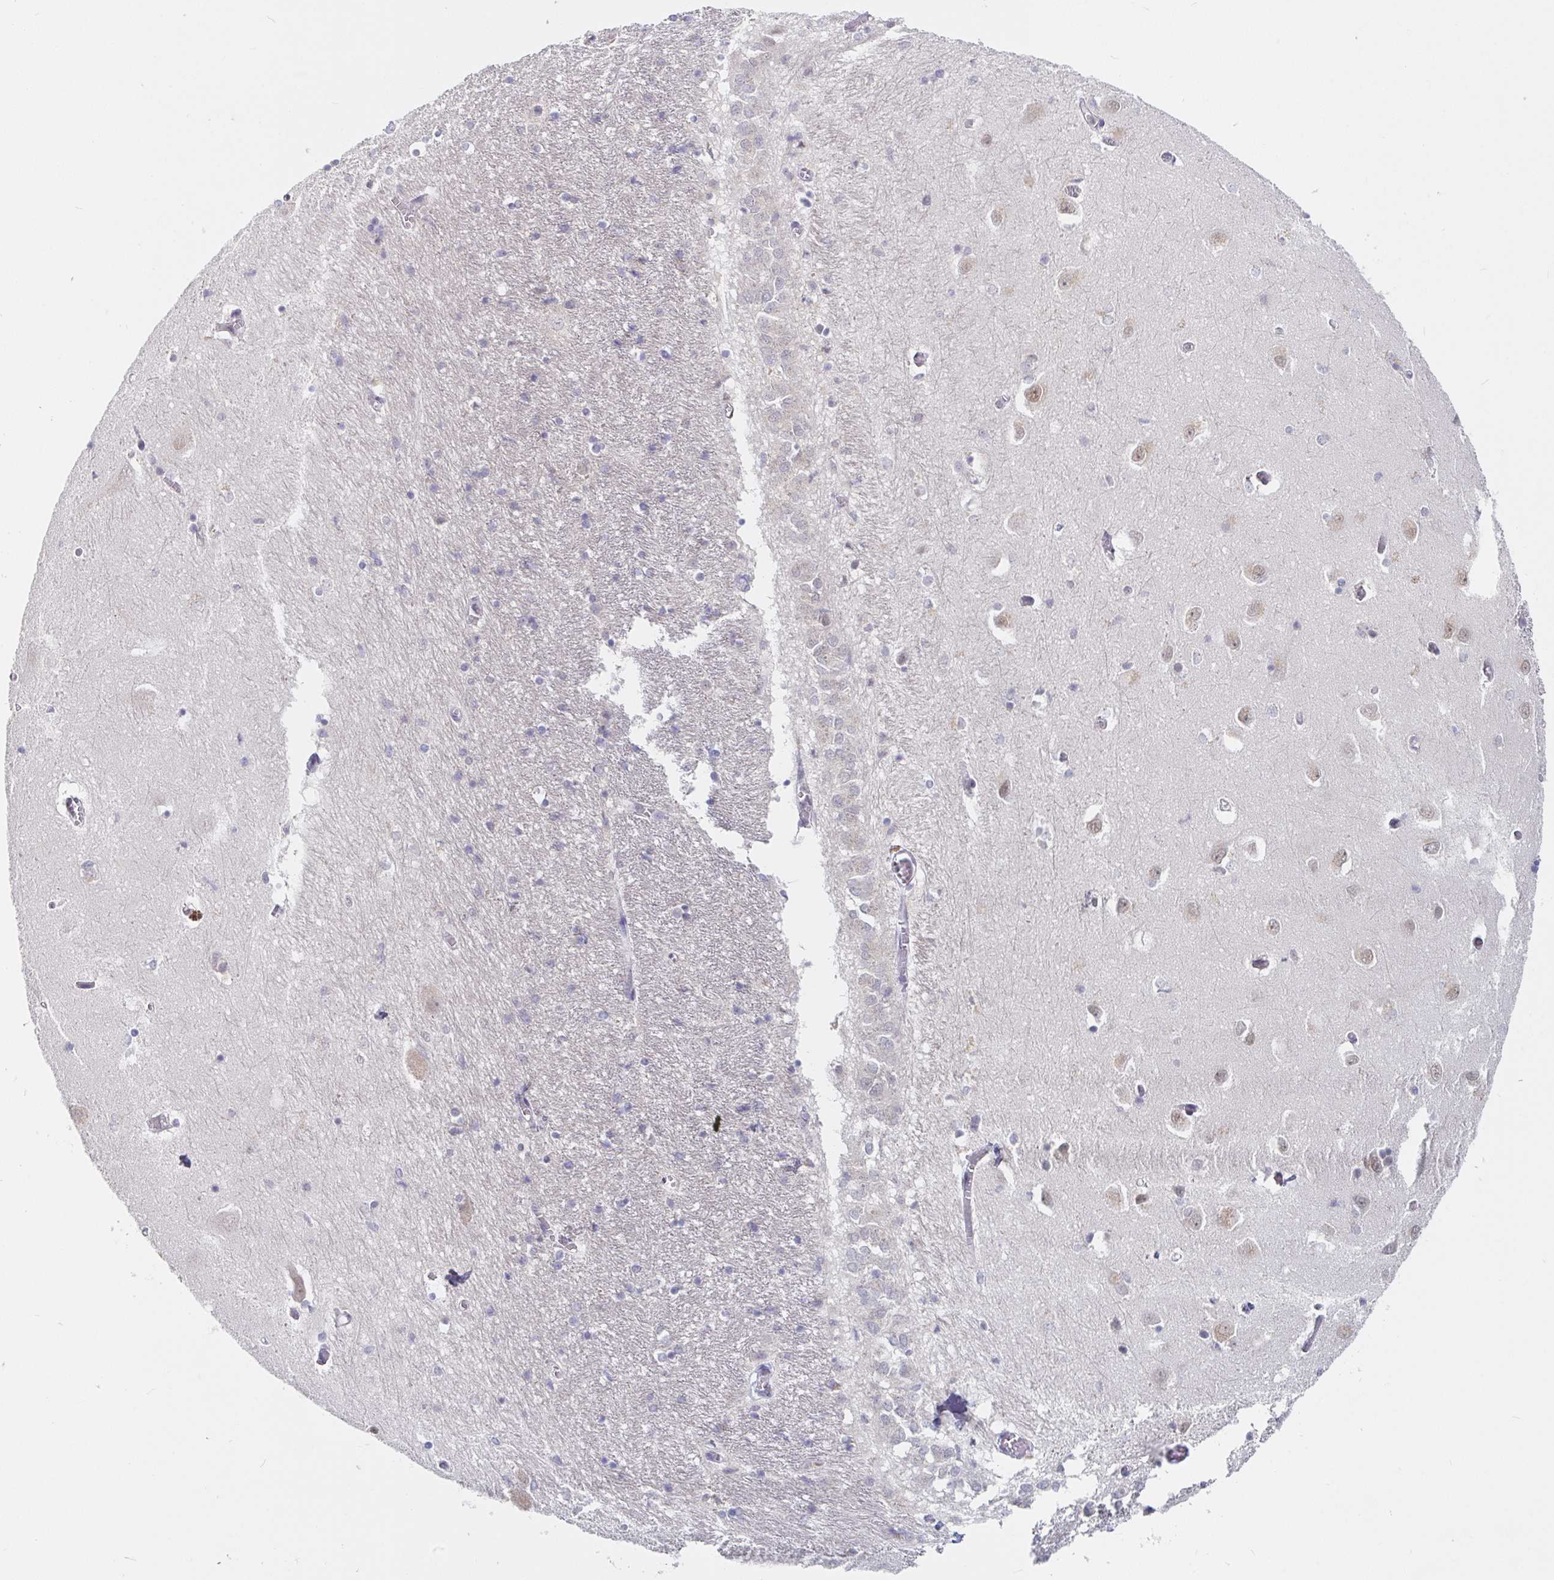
{"staining": {"intensity": "negative", "quantity": "none", "location": "none"}, "tissue": "caudate", "cell_type": "Glial cells", "image_type": "normal", "snomed": [{"axis": "morphology", "description": "Normal tissue, NOS"}, {"axis": "topography", "description": "Lateral ventricle wall"}, {"axis": "topography", "description": "Hippocampus"}], "caption": "DAB (3,3'-diaminobenzidine) immunohistochemical staining of benign caudate exhibits no significant expression in glial cells.", "gene": "ALG1L2", "patient": {"sex": "female", "age": 63}}